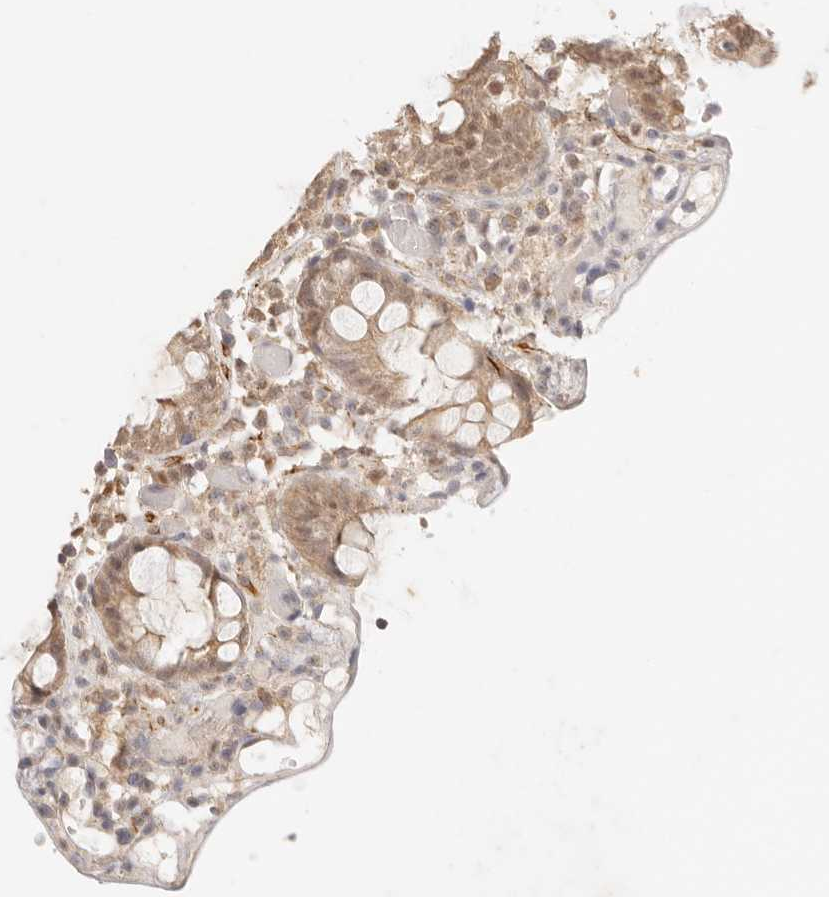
{"staining": {"intensity": "weak", "quantity": ">75%", "location": "cytoplasmic/membranous"}, "tissue": "colon", "cell_type": "Endothelial cells", "image_type": "normal", "snomed": [{"axis": "morphology", "description": "Normal tissue, NOS"}, {"axis": "topography", "description": "Colon"}], "caption": "Endothelial cells reveal weak cytoplasmic/membranous expression in about >75% of cells in unremarkable colon. The staining was performed using DAB (3,3'-diaminobenzidine), with brown indicating positive protein expression. Nuclei are stained blue with hematoxylin.", "gene": "TRIM11", "patient": {"sex": "male", "age": 14}}